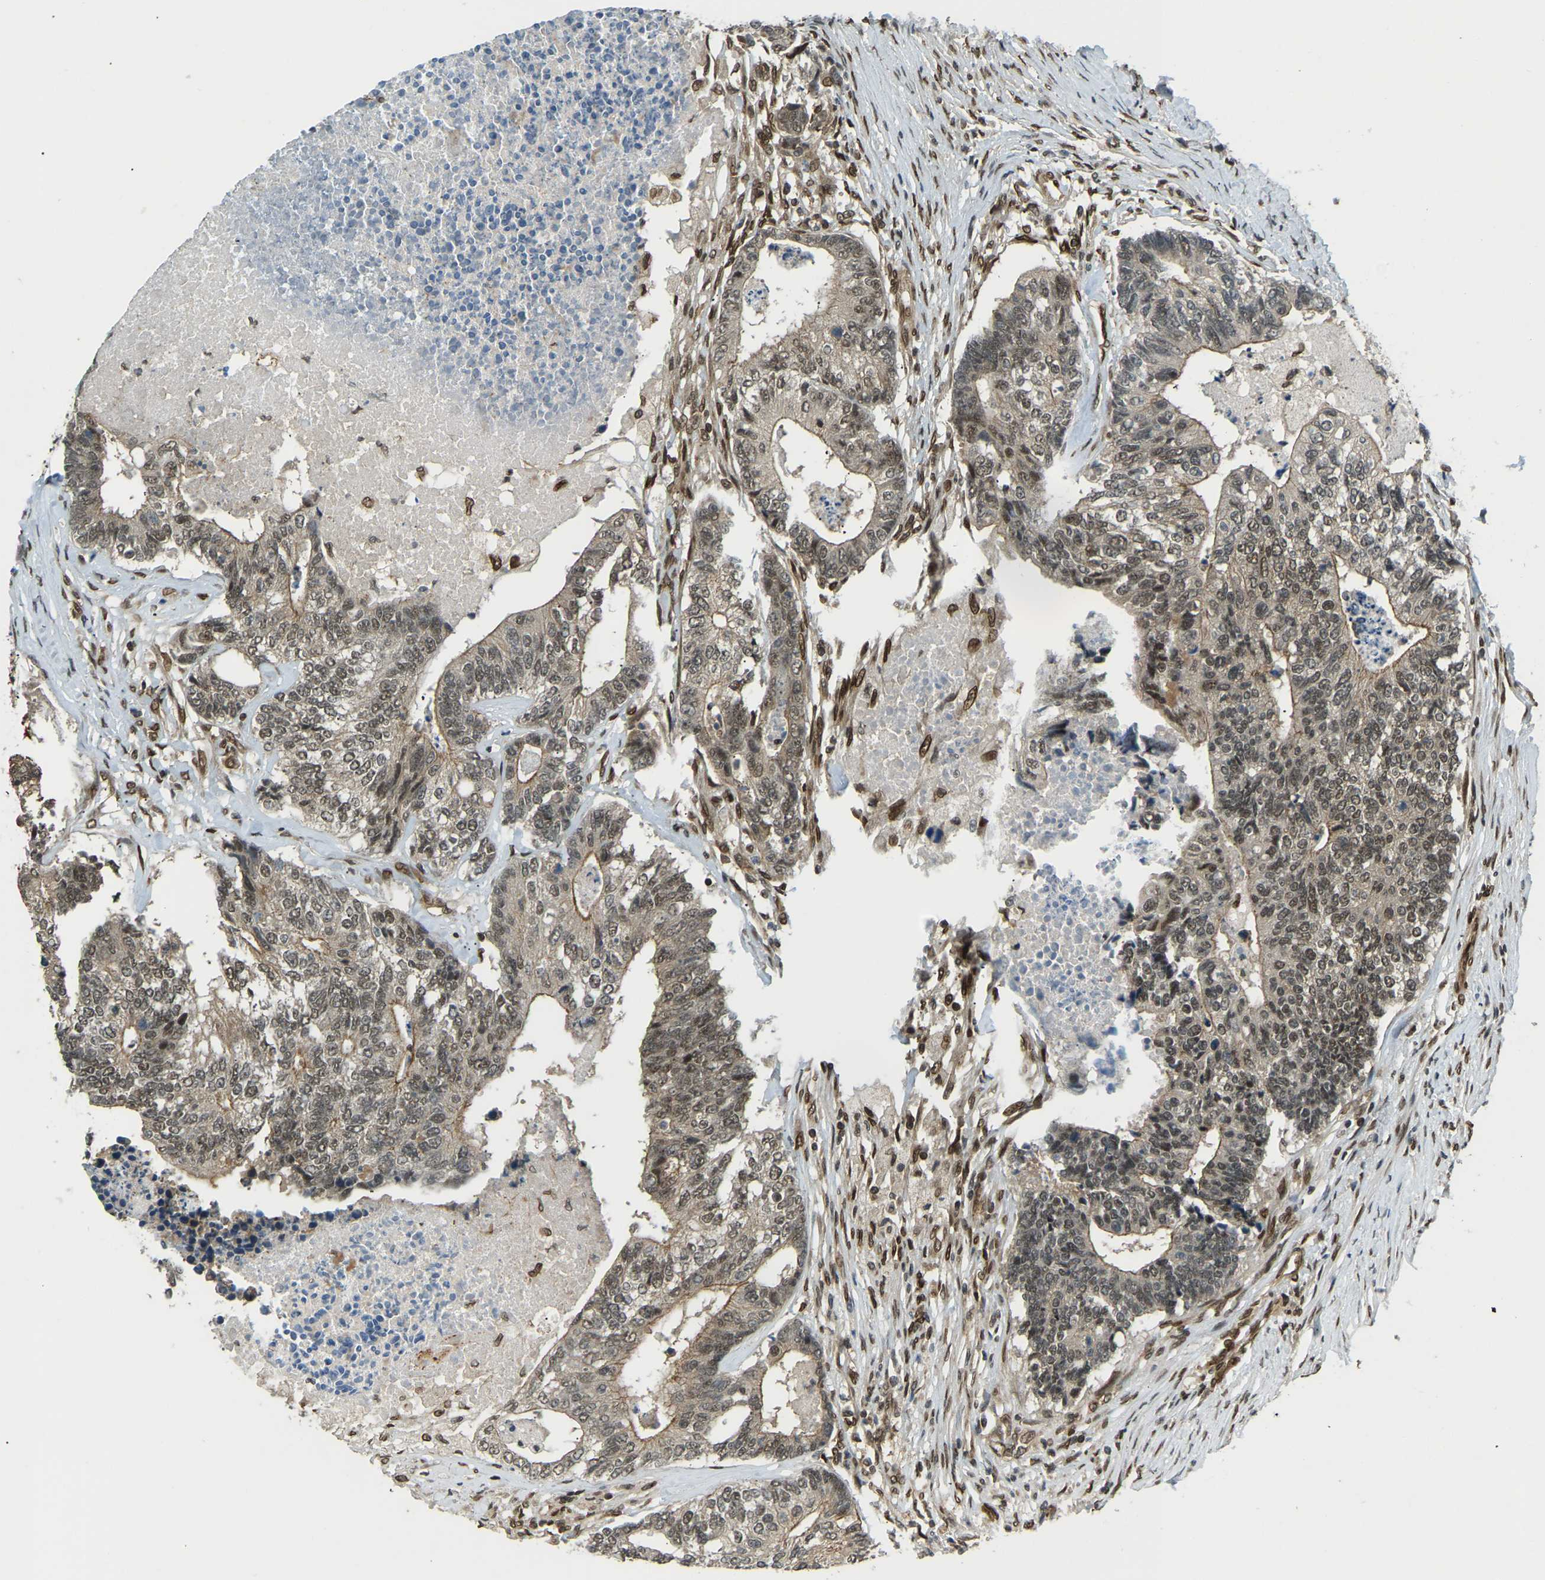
{"staining": {"intensity": "weak", "quantity": ">75%", "location": "cytoplasmic/membranous,nuclear"}, "tissue": "colorectal cancer", "cell_type": "Tumor cells", "image_type": "cancer", "snomed": [{"axis": "morphology", "description": "Adenocarcinoma, NOS"}, {"axis": "topography", "description": "Colon"}], "caption": "About >75% of tumor cells in colorectal cancer exhibit weak cytoplasmic/membranous and nuclear protein positivity as visualized by brown immunohistochemical staining.", "gene": "SYNE1", "patient": {"sex": "female", "age": 67}}